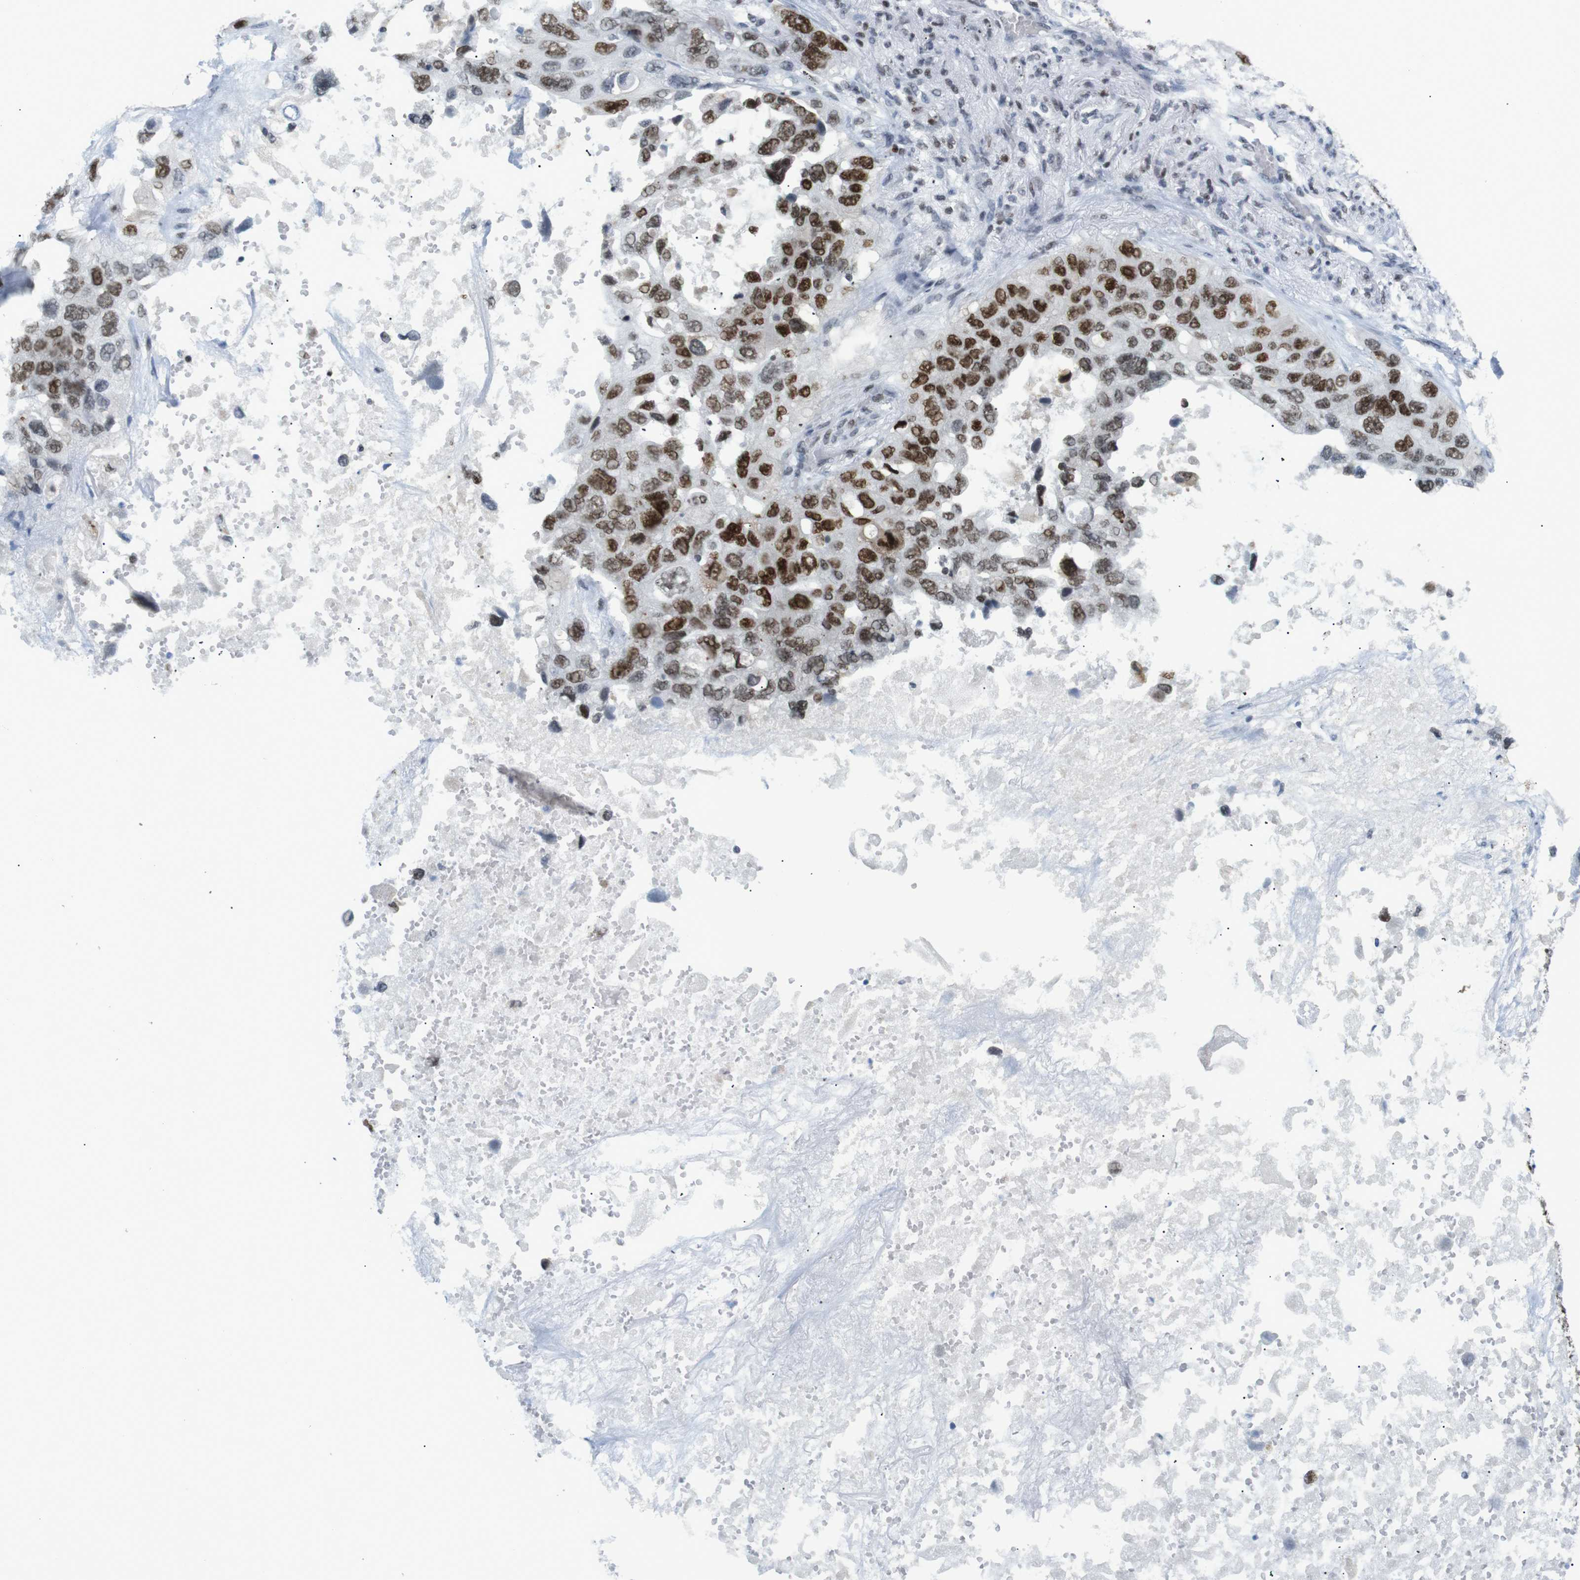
{"staining": {"intensity": "strong", "quantity": ">75%", "location": "nuclear"}, "tissue": "lung cancer", "cell_type": "Tumor cells", "image_type": "cancer", "snomed": [{"axis": "morphology", "description": "Squamous cell carcinoma, NOS"}, {"axis": "topography", "description": "Lung"}], "caption": "DAB (3,3'-diaminobenzidine) immunohistochemical staining of lung cancer (squamous cell carcinoma) demonstrates strong nuclear protein staining in approximately >75% of tumor cells.", "gene": "RIOX2", "patient": {"sex": "female", "age": 73}}